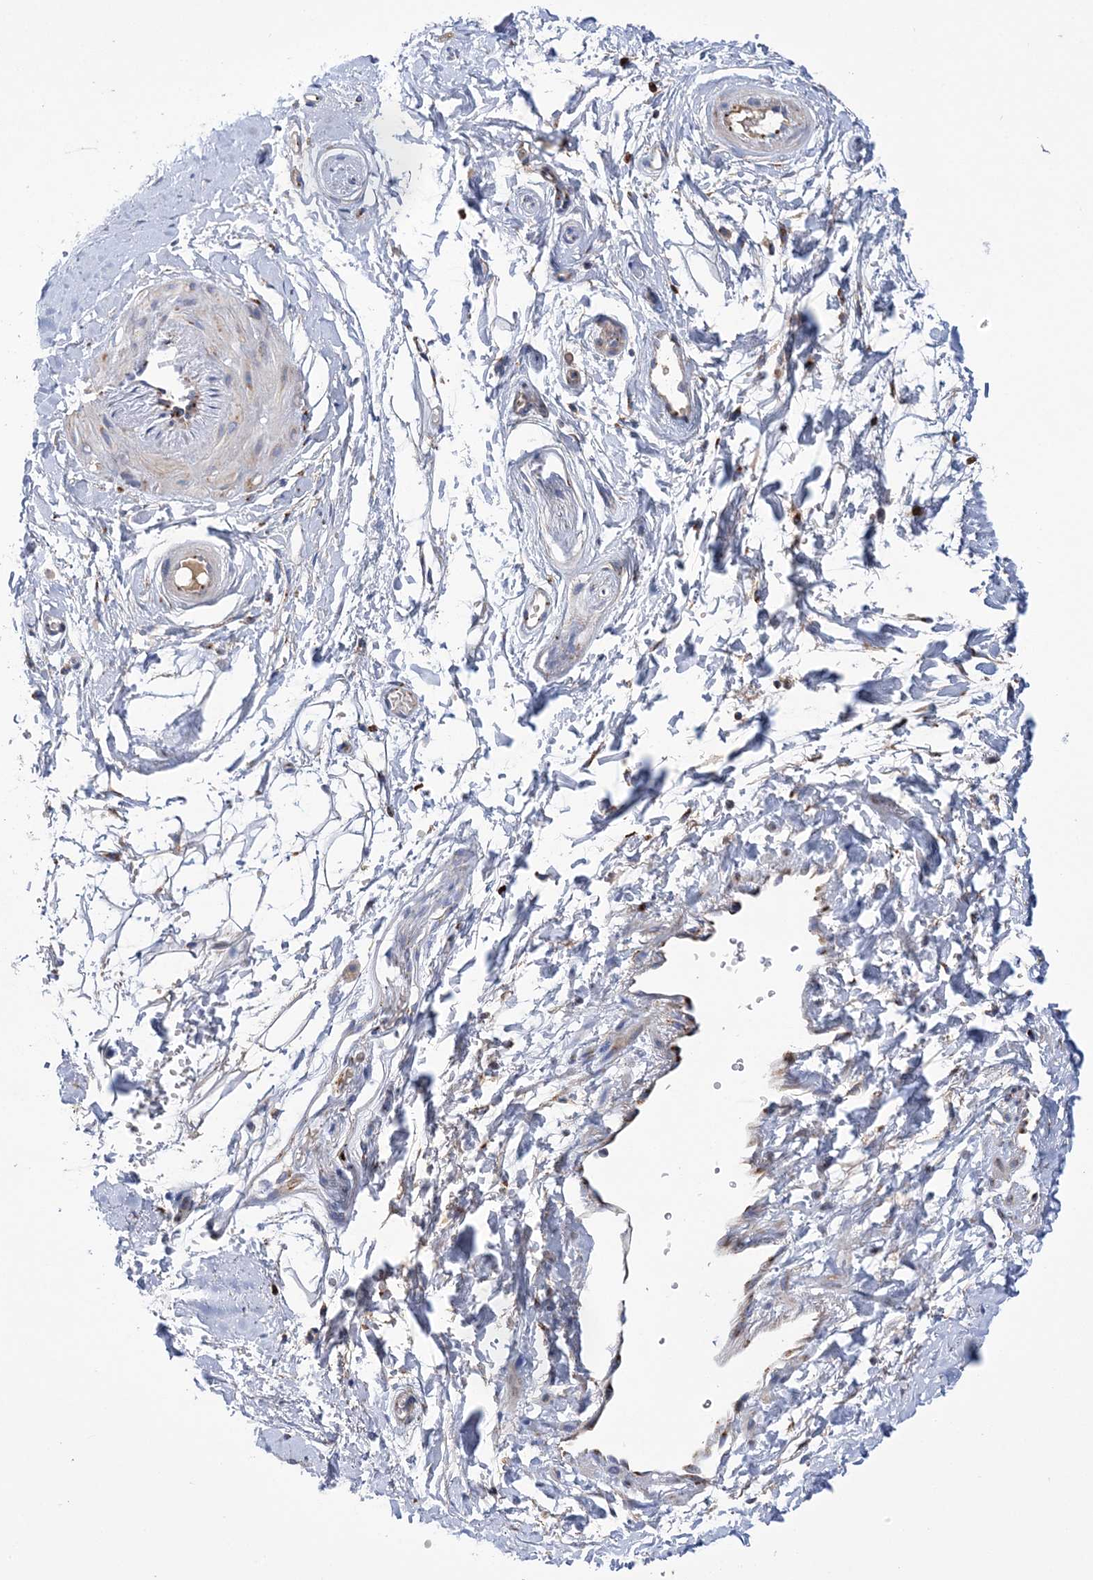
{"staining": {"intensity": "negative", "quantity": "none", "location": "none"}, "tissue": "adipose tissue", "cell_type": "Adipocytes", "image_type": "normal", "snomed": [{"axis": "morphology", "description": "Normal tissue, NOS"}, {"axis": "morphology", "description": "Basal cell carcinoma"}, {"axis": "topography", "description": "Skin"}], "caption": "Micrograph shows no protein positivity in adipocytes of unremarkable adipose tissue. (Brightfield microscopy of DAB immunohistochemistry at high magnification).", "gene": "COPB2", "patient": {"sex": "female", "age": 89}}